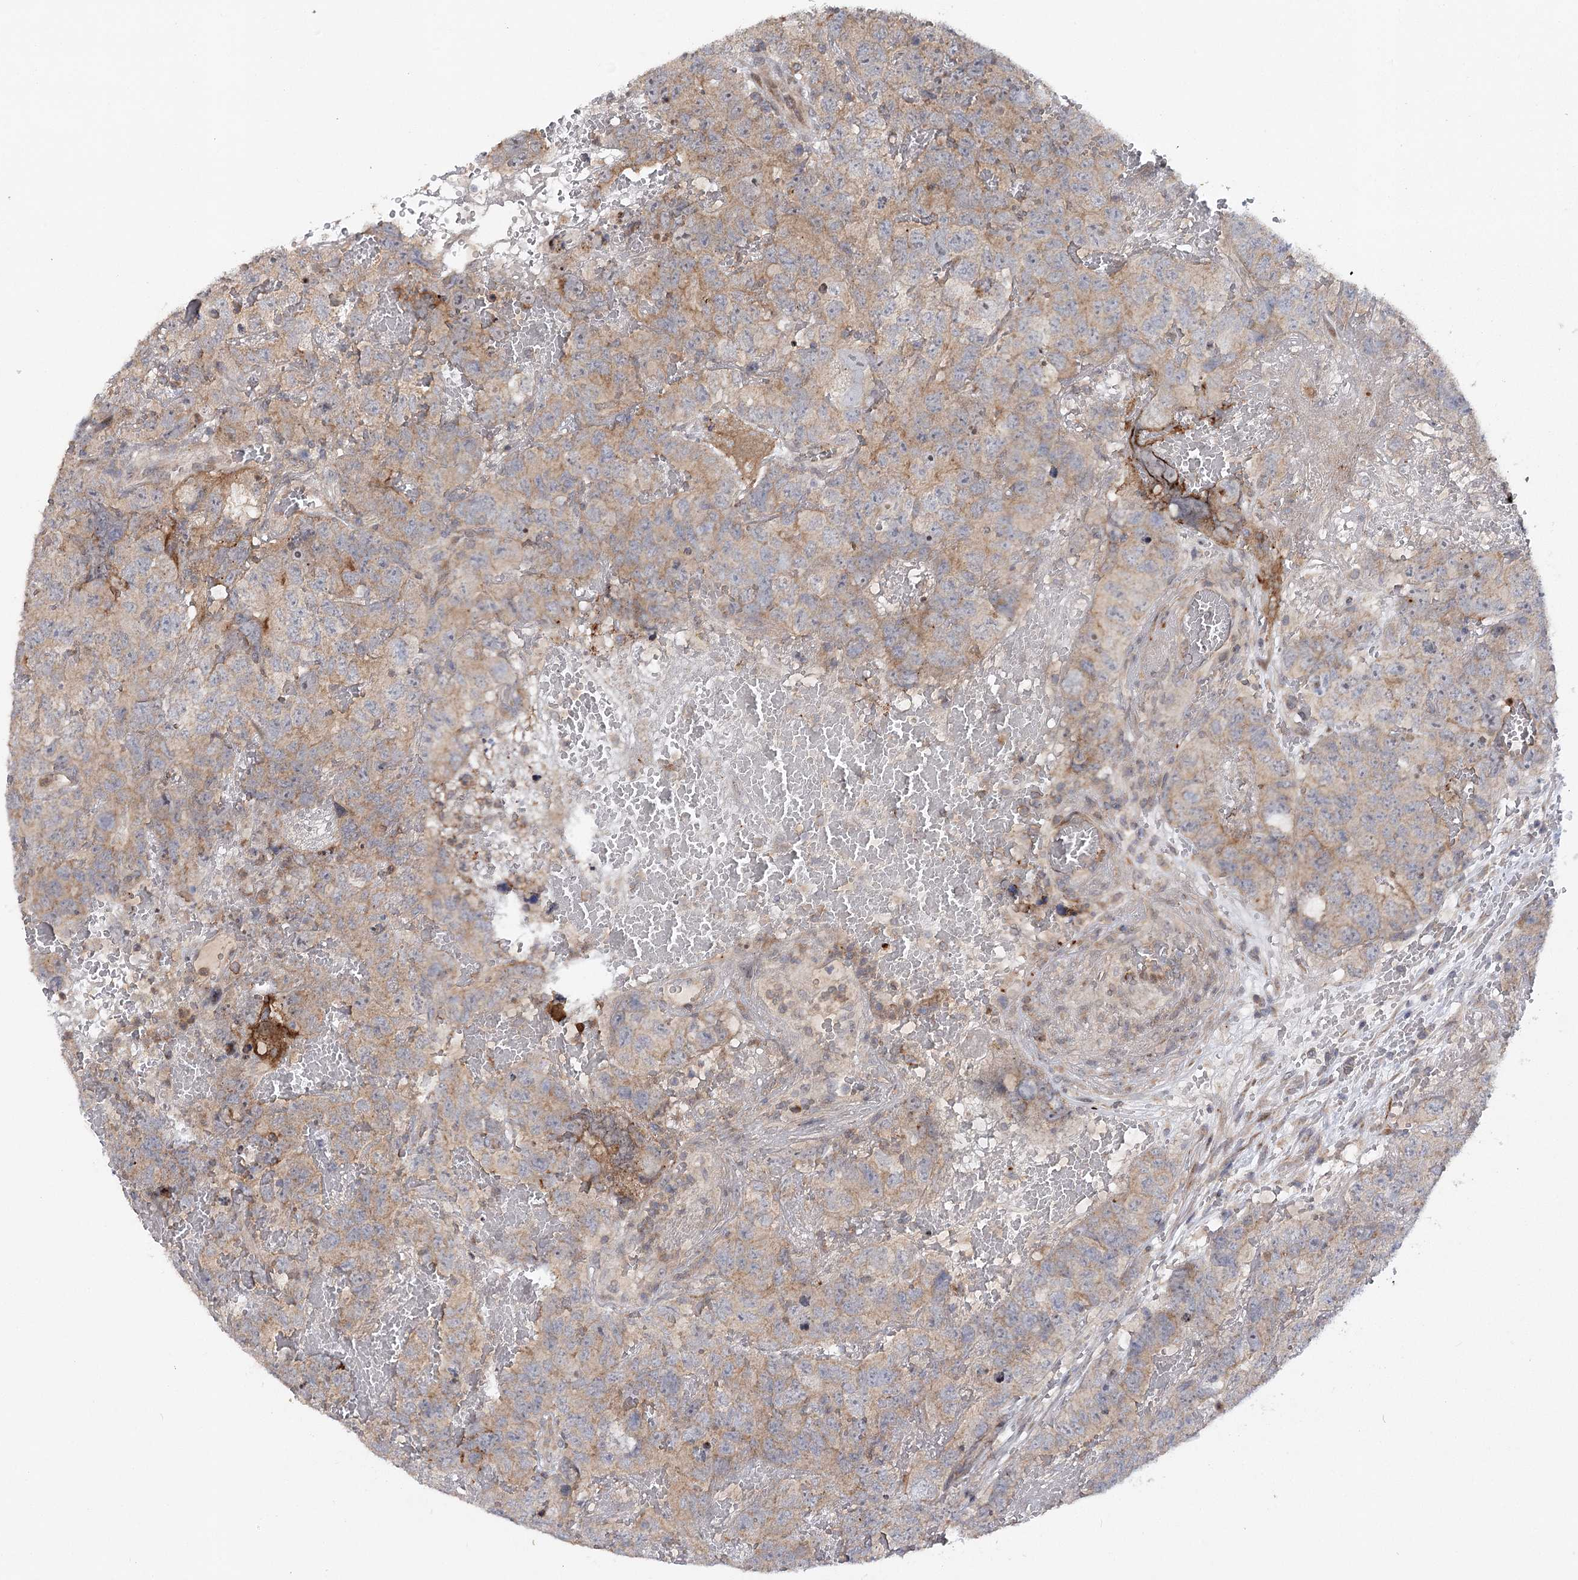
{"staining": {"intensity": "weak", "quantity": "25%-75%", "location": "cytoplasmic/membranous"}, "tissue": "testis cancer", "cell_type": "Tumor cells", "image_type": "cancer", "snomed": [{"axis": "morphology", "description": "Carcinoma, Embryonal, NOS"}, {"axis": "topography", "description": "Testis"}], "caption": "Immunohistochemistry (IHC) photomicrograph of neoplastic tissue: embryonal carcinoma (testis) stained using immunohistochemistry (IHC) exhibits low levels of weak protein expression localized specifically in the cytoplasmic/membranous of tumor cells, appearing as a cytoplasmic/membranous brown color.", "gene": "MAP3K13", "patient": {"sex": "male", "age": 45}}